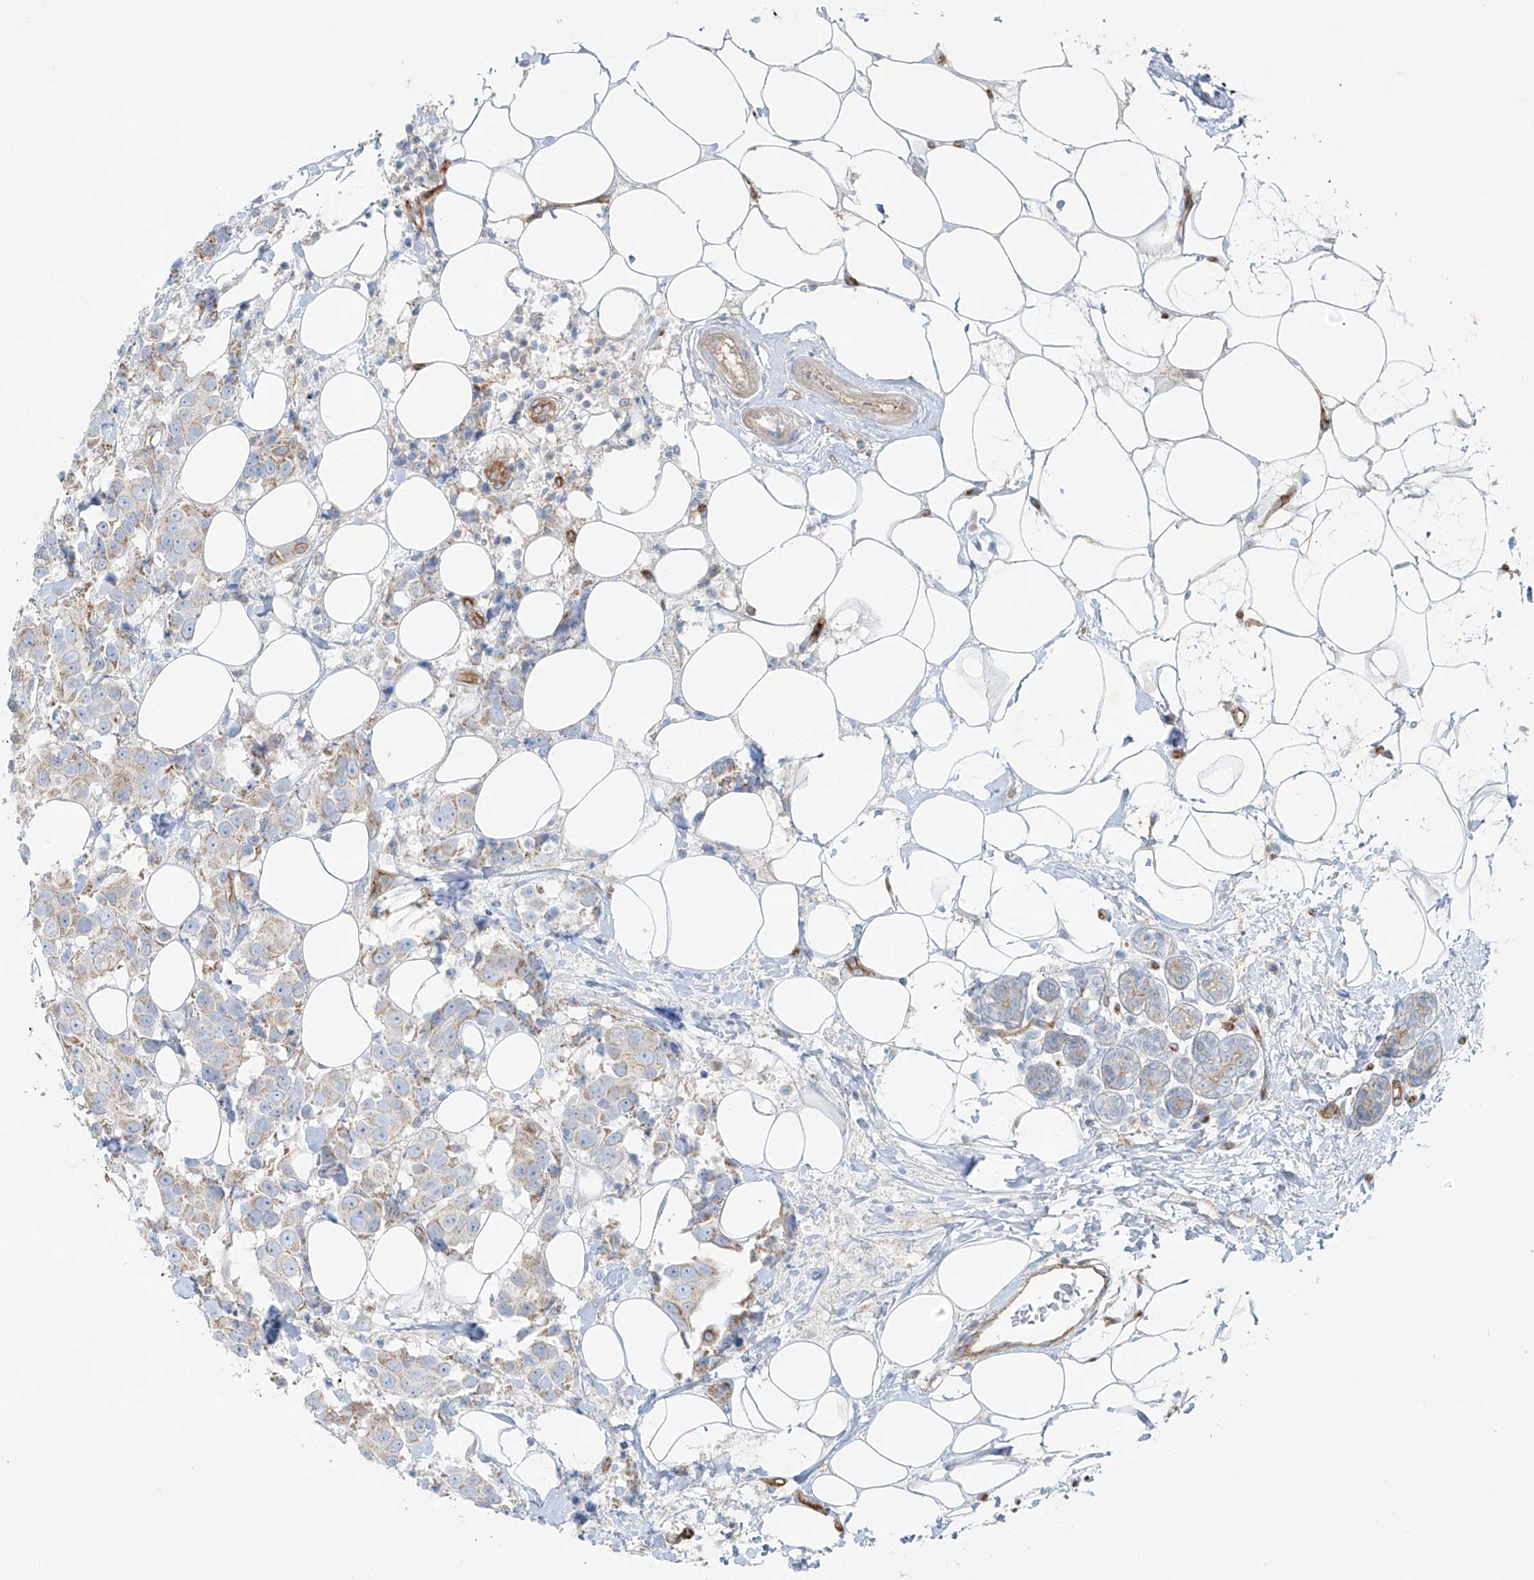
{"staining": {"intensity": "negative", "quantity": "none", "location": "none"}, "tissue": "breast cancer", "cell_type": "Tumor cells", "image_type": "cancer", "snomed": [{"axis": "morphology", "description": "Normal tissue, NOS"}, {"axis": "morphology", "description": "Duct carcinoma"}, {"axis": "topography", "description": "Breast"}], "caption": "A photomicrograph of intraductal carcinoma (breast) stained for a protein reveals no brown staining in tumor cells. Nuclei are stained in blue.", "gene": "VAMP5", "patient": {"sex": "female", "age": 39}}